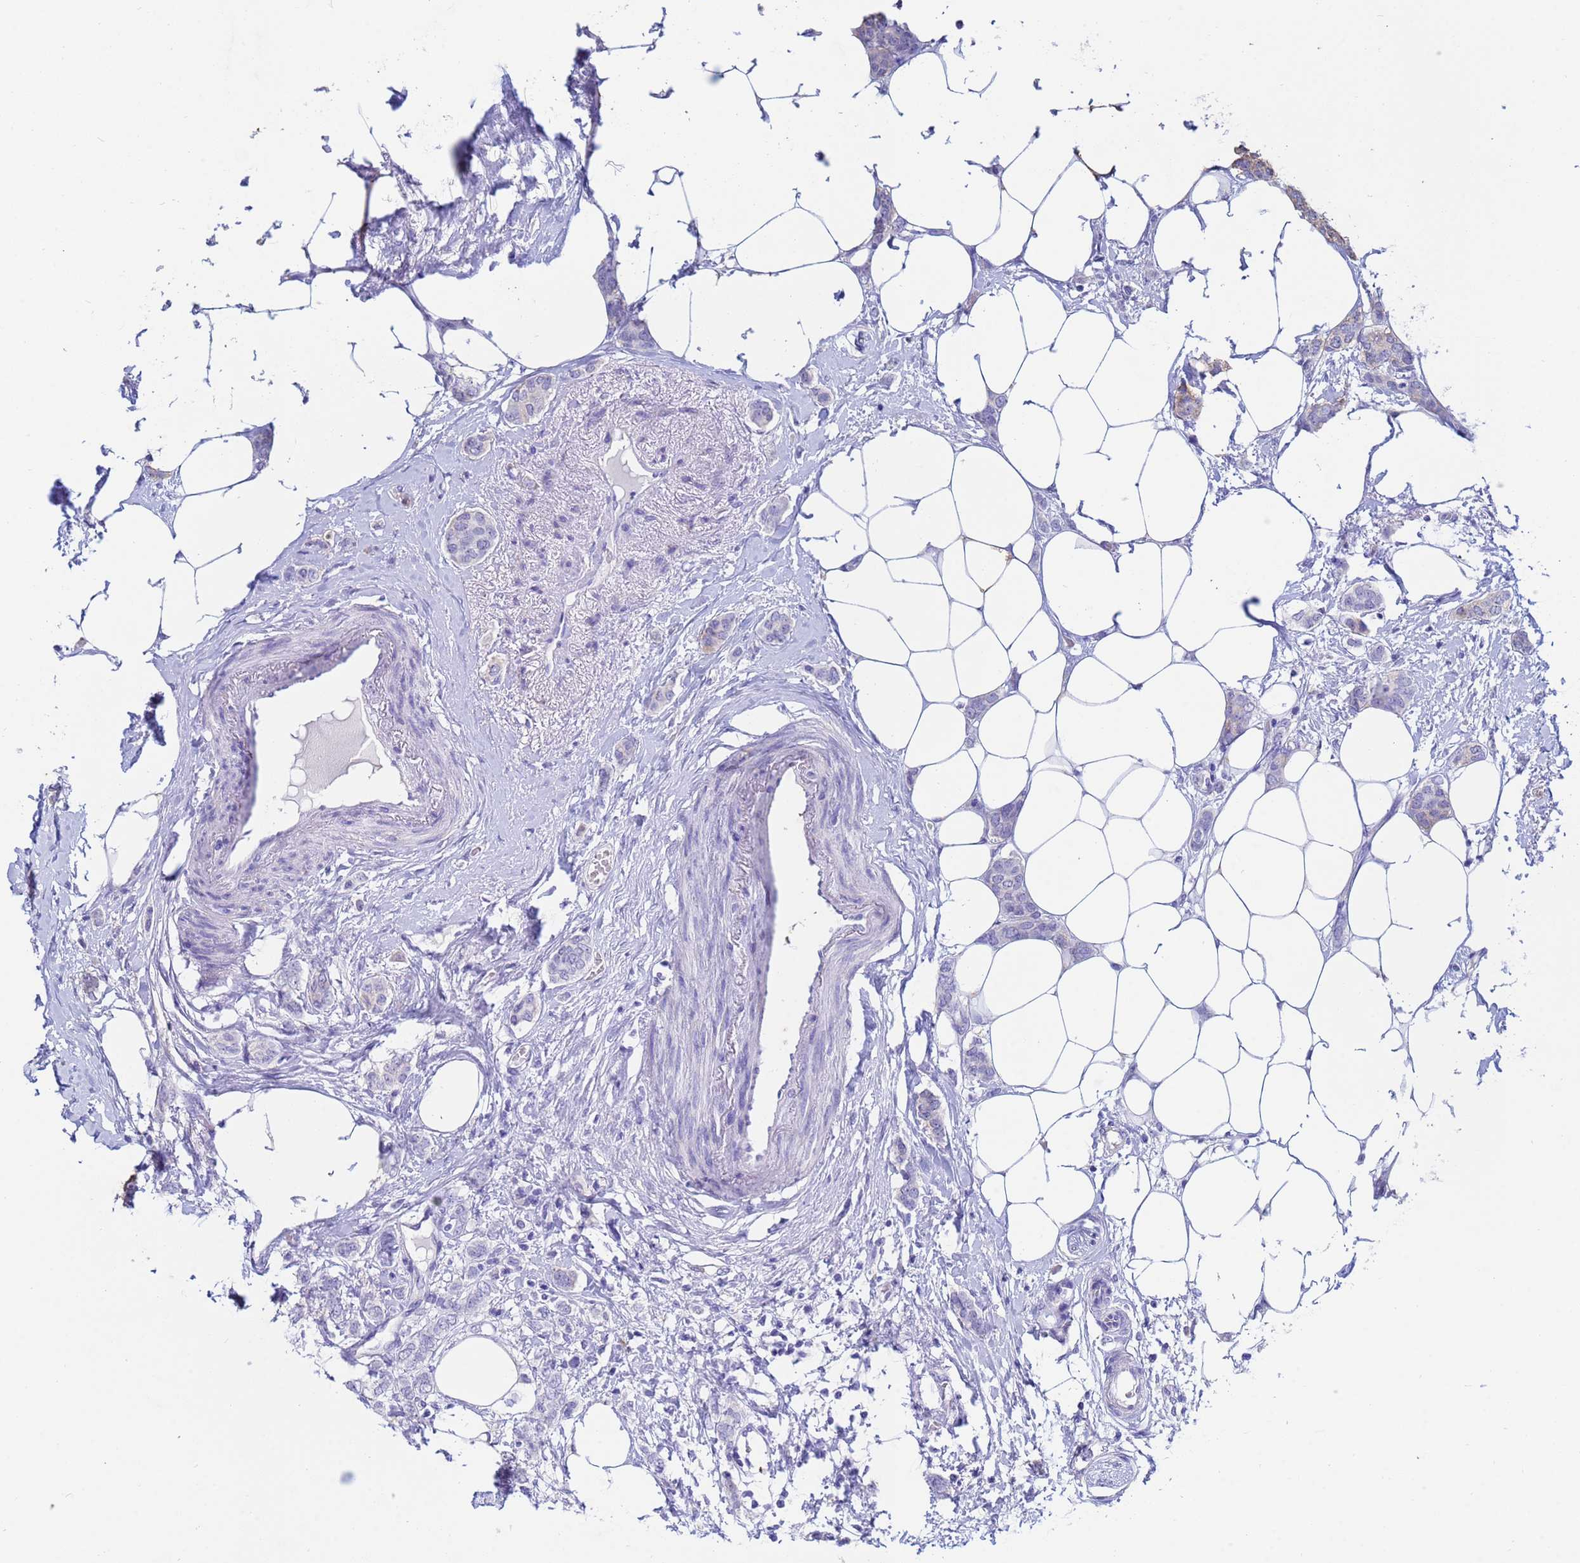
{"staining": {"intensity": "negative", "quantity": "none", "location": "none"}, "tissue": "breast cancer", "cell_type": "Tumor cells", "image_type": "cancer", "snomed": [{"axis": "morphology", "description": "Duct carcinoma"}, {"axis": "topography", "description": "Breast"}], "caption": "A high-resolution photomicrograph shows immunohistochemistry staining of breast cancer (invasive ductal carcinoma), which demonstrates no significant positivity in tumor cells.", "gene": "CSTB", "patient": {"sex": "female", "age": 72}}